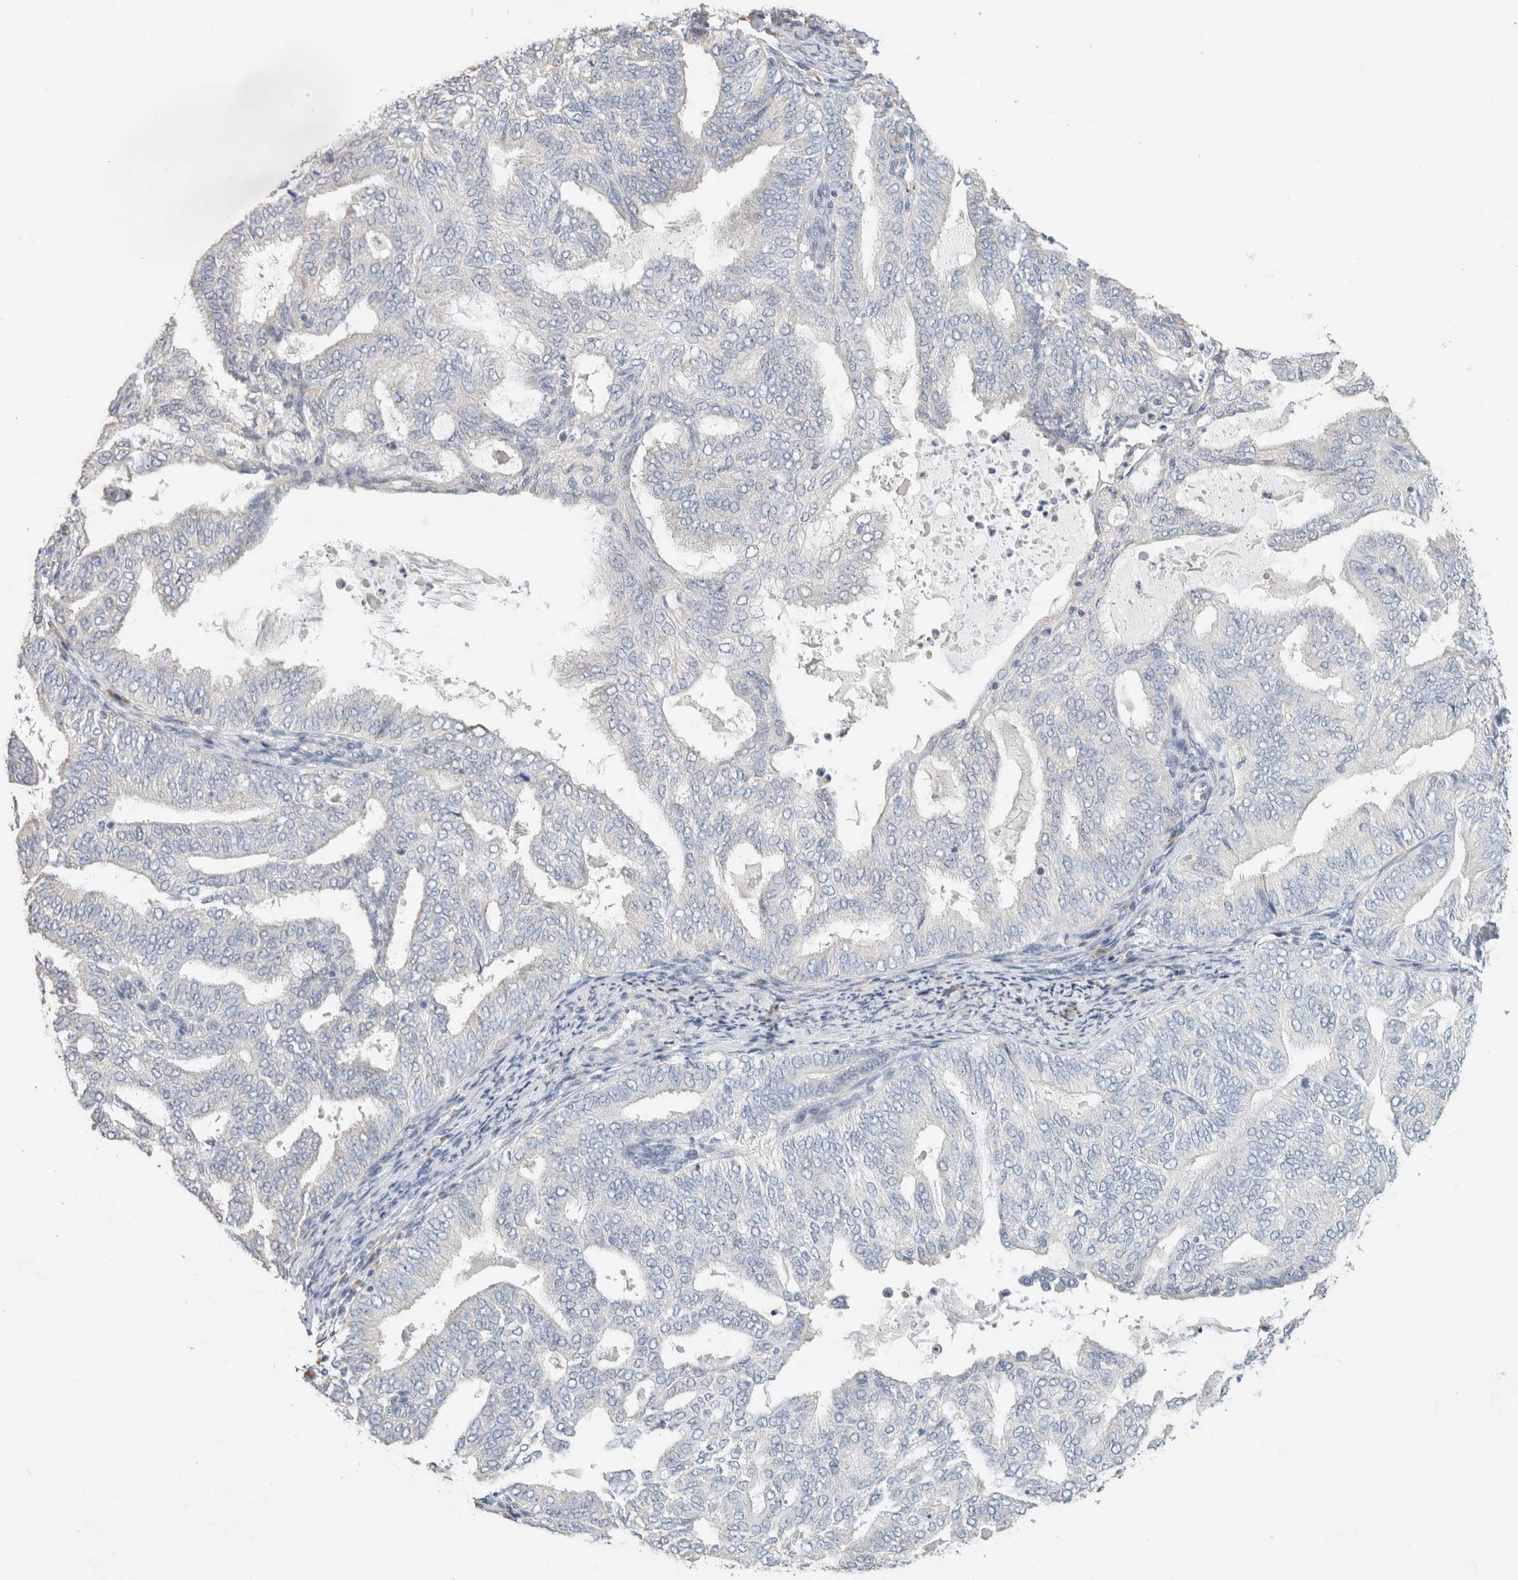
{"staining": {"intensity": "negative", "quantity": "none", "location": "none"}, "tissue": "endometrial cancer", "cell_type": "Tumor cells", "image_type": "cancer", "snomed": [{"axis": "morphology", "description": "Adenocarcinoma, NOS"}, {"axis": "topography", "description": "Endometrium"}], "caption": "An IHC image of endometrial cancer is shown. There is no staining in tumor cells of endometrial cancer. Brightfield microscopy of IHC stained with DAB (brown) and hematoxylin (blue), captured at high magnification.", "gene": "NEFM", "patient": {"sex": "female", "age": 58}}